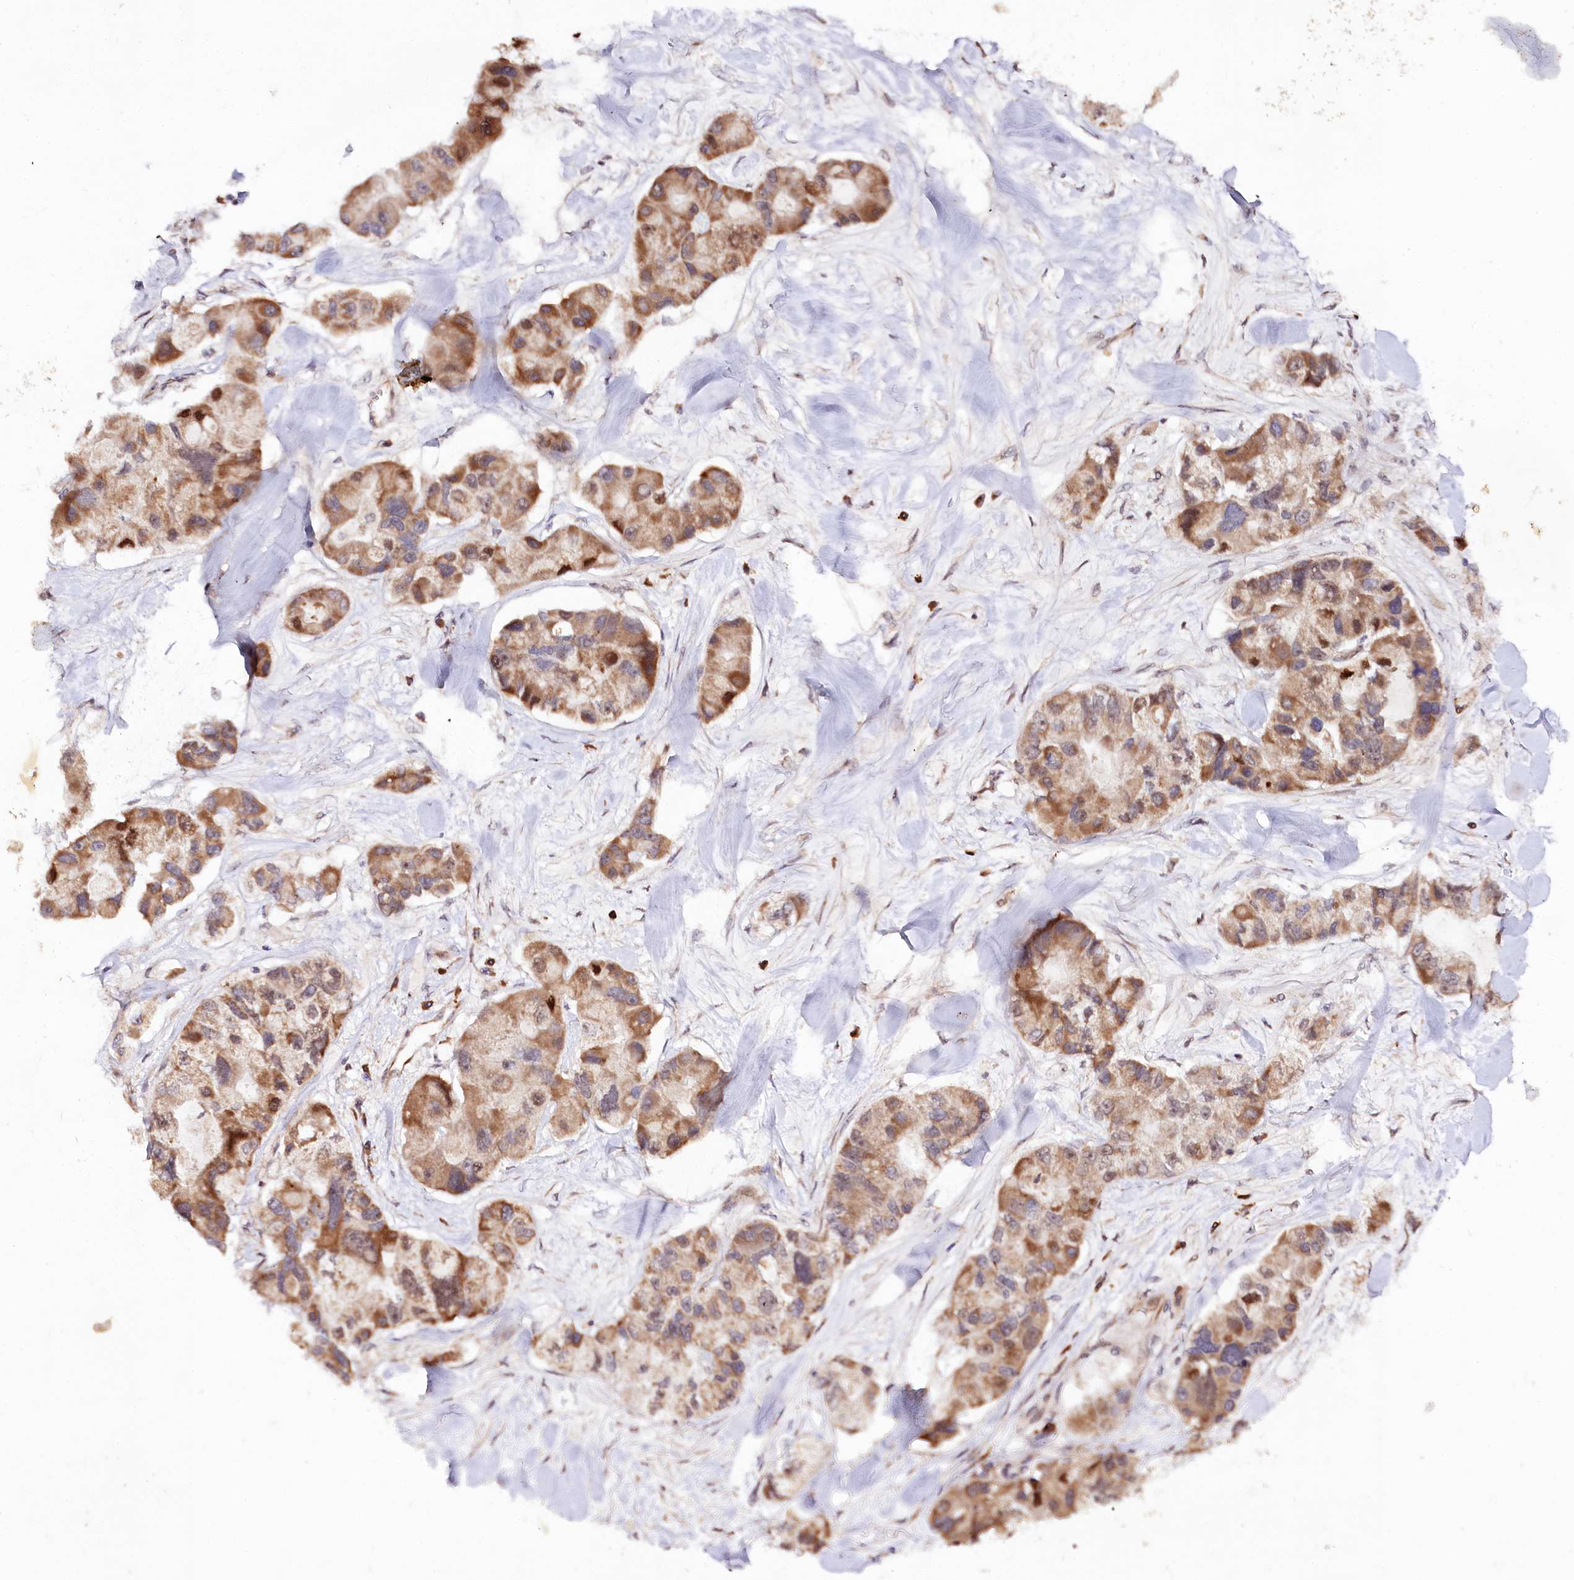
{"staining": {"intensity": "moderate", "quantity": ">75%", "location": "cytoplasmic/membranous"}, "tissue": "lung cancer", "cell_type": "Tumor cells", "image_type": "cancer", "snomed": [{"axis": "morphology", "description": "Adenocarcinoma, NOS"}, {"axis": "topography", "description": "Lung"}], "caption": "The micrograph exhibits immunohistochemical staining of adenocarcinoma (lung). There is moderate cytoplasmic/membranous positivity is identified in about >75% of tumor cells.", "gene": "DMP1", "patient": {"sex": "female", "age": 54}}